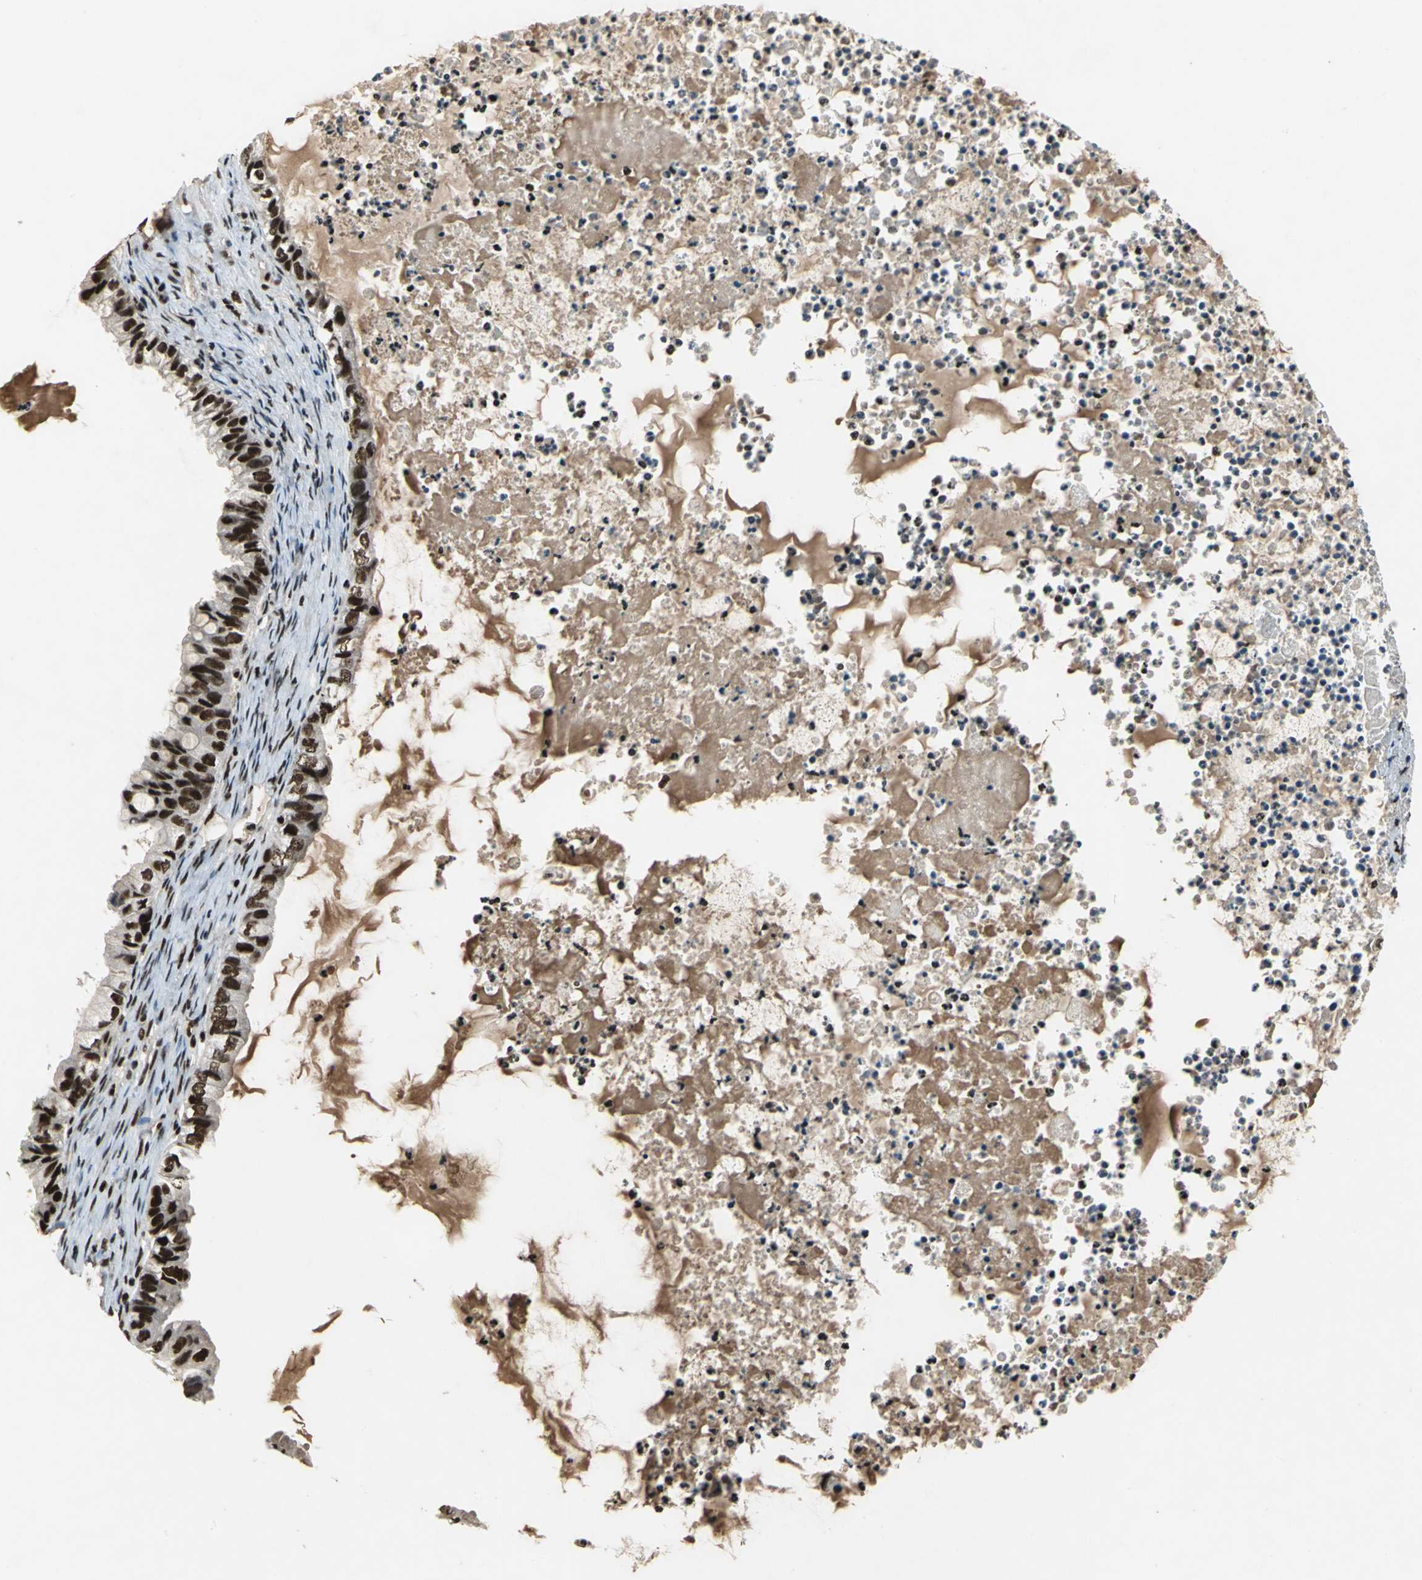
{"staining": {"intensity": "strong", "quantity": ">75%", "location": "nuclear"}, "tissue": "ovarian cancer", "cell_type": "Tumor cells", "image_type": "cancer", "snomed": [{"axis": "morphology", "description": "Cystadenocarcinoma, mucinous, NOS"}, {"axis": "topography", "description": "Ovary"}], "caption": "This is an image of IHC staining of ovarian cancer (mucinous cystadenocarcinoma), which shows strong positivity in the nuclear of tumor cells.", "gene": "MTA2", "patient": {"sex": "female", "age": 80}}